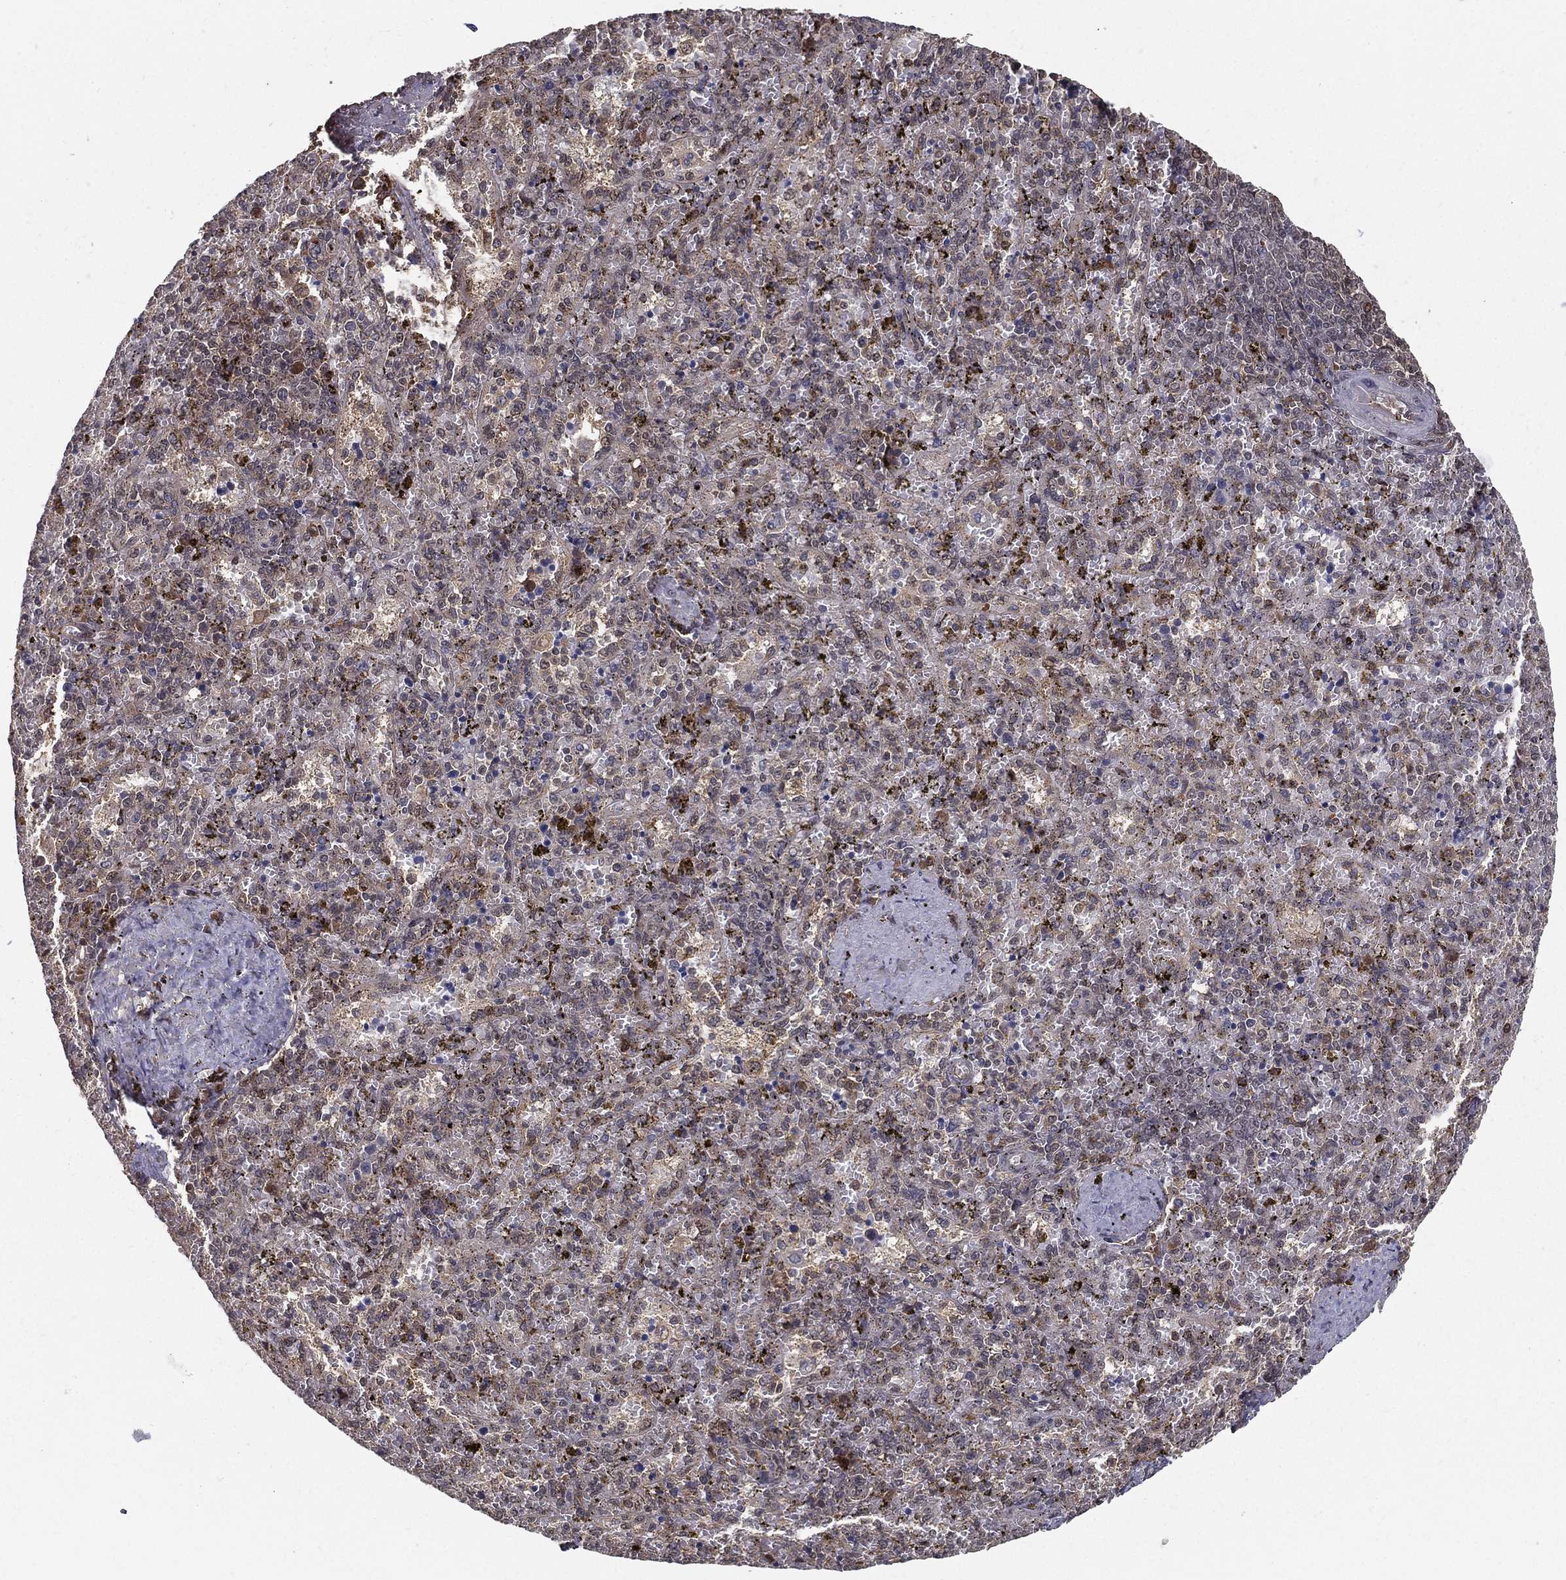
{"staining": {"intensity": "moderate", "quantity": "<25%", "location": "nuclear"}, "tissue": "spleen", "cell_type": "Cells in red pulp", "image_type": "normal", "snomed": [{"axis": "morphology", "description": "Normal tissue, NOS"}, {"axis": "topography", "description": "Spleen"}], "caption": "Immunohistochemical staining of benign human spleen reveals moderate nuclear protein staining in about <25% of cells in red pulp. (brown staining indicates protein expression, while blue staining denotes nuclei).", "gene": "SLC6A6", "patient": {"sex": "female", "age": 50}}